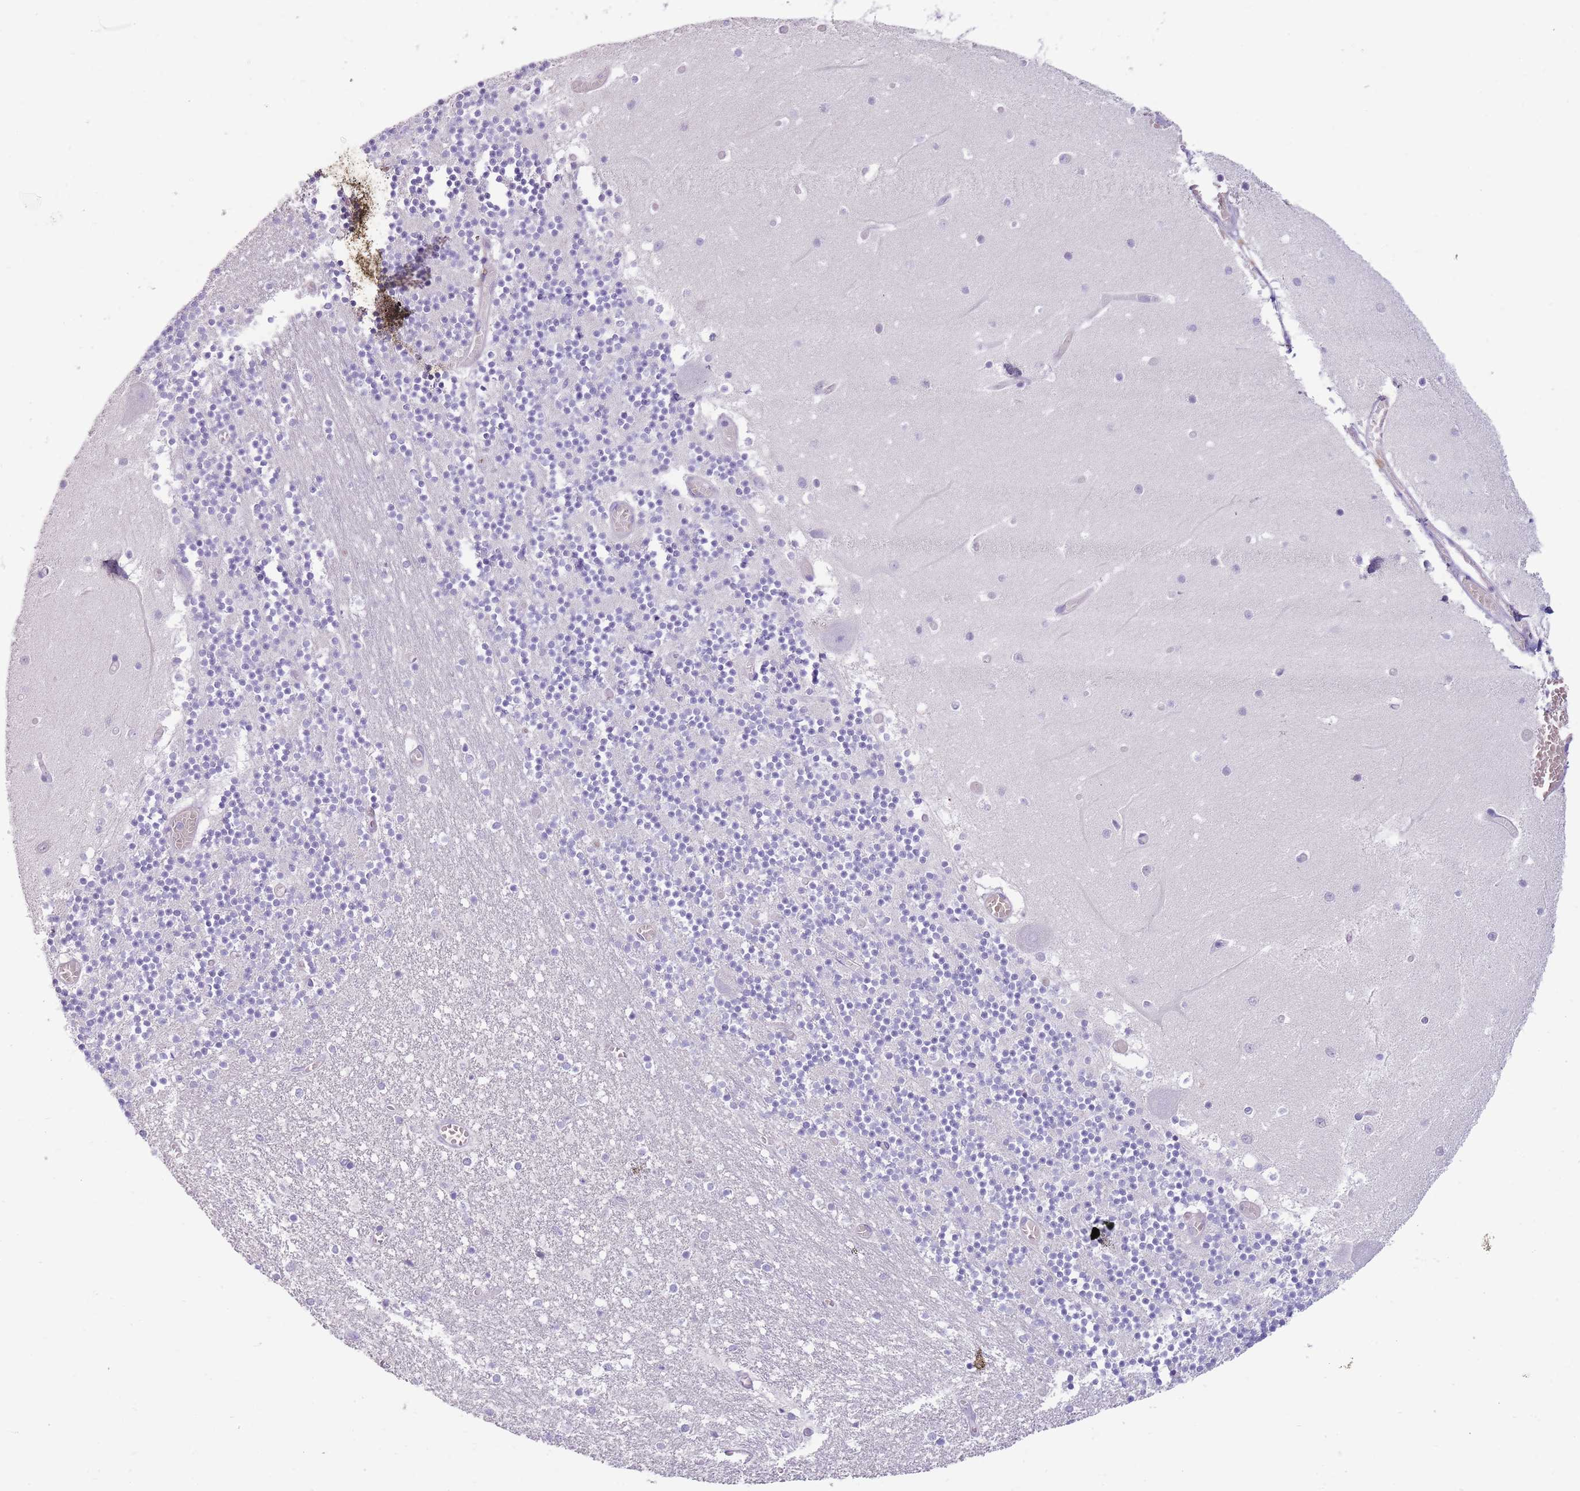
{"staining": {"intensity": "negative", "quantity": "none", "location": "none"}, "tissue": "cerebellum", "cell_type": "Cells in granular layer", "image_type": "normal", "snomed": [{"axis": "morphology", "description": "Normal tissue, NOS"}, {"axis": "topography", "description": "Cerebellum"}], "caption": "Histopathology image shows no significant protein positivity in cells in granular layer of unremarkable cerebellum.", "gene": "TOX2", "patient": {"sex": "female", "age": 28}}